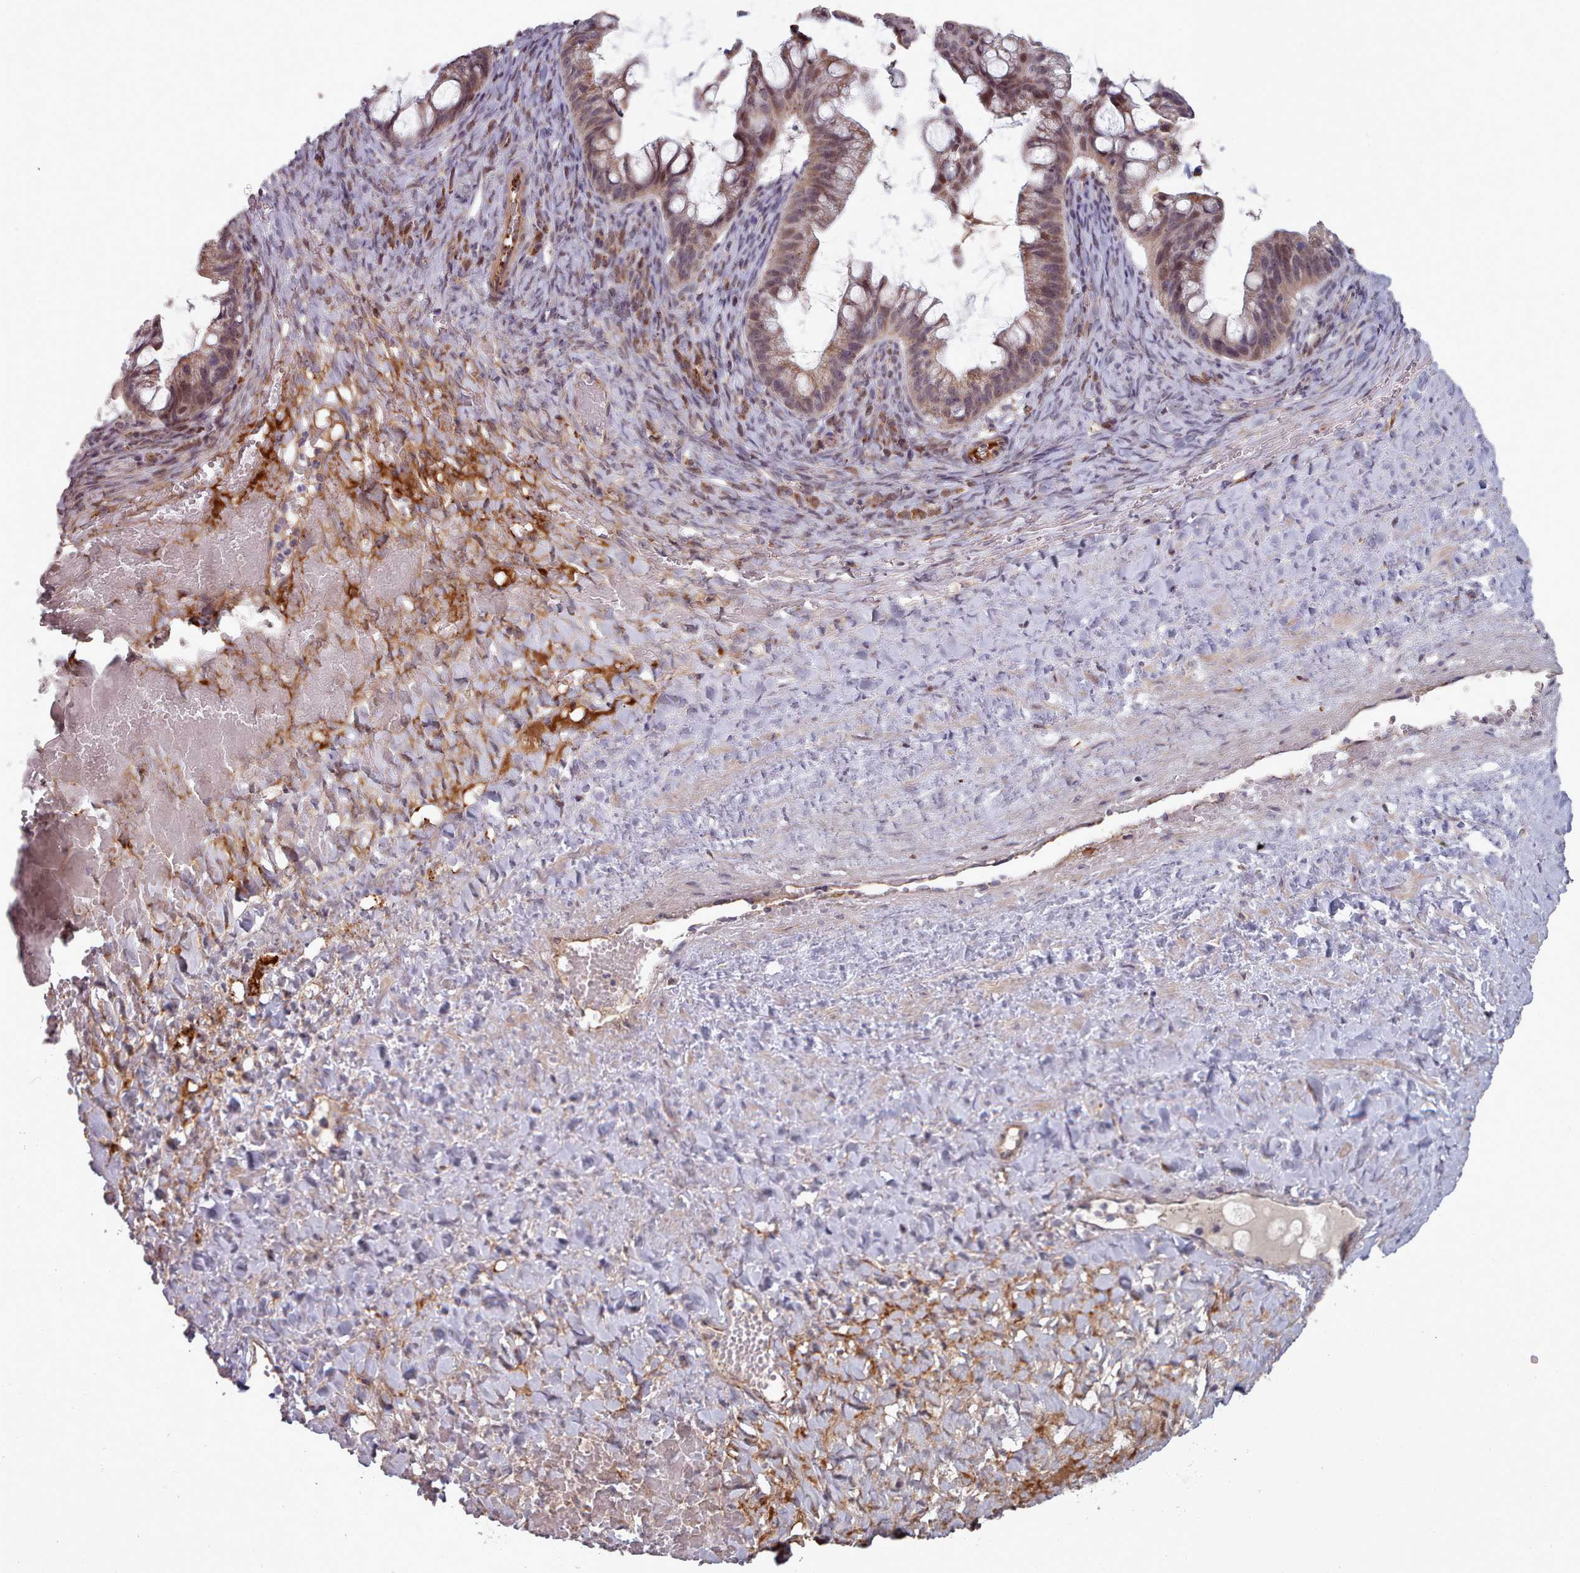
{"staining": {"intensity": "moderate", "quantity": ">75%", "location": "cytoplasmic/membranous,nuclear"}, "tissue": "ovarian cancer", "cell_type": "Tumor cells", "image_type": "cancer", "snomed": [{"axis": "morphology", "description": "Cystadenocarcinoma, mucinous, NOS"}, {"axis": "topography", "description": "Ovary"}], "caption": "Moderate cytoplasmic/membranous and nuclear expression for a protein is appreciated in about >75% of tumor cells of mucinous cystadenocarcinoma (ovarian) using IHC.", "gene": "TRARG1", "patient": {"sex": "female", "age": 73}}